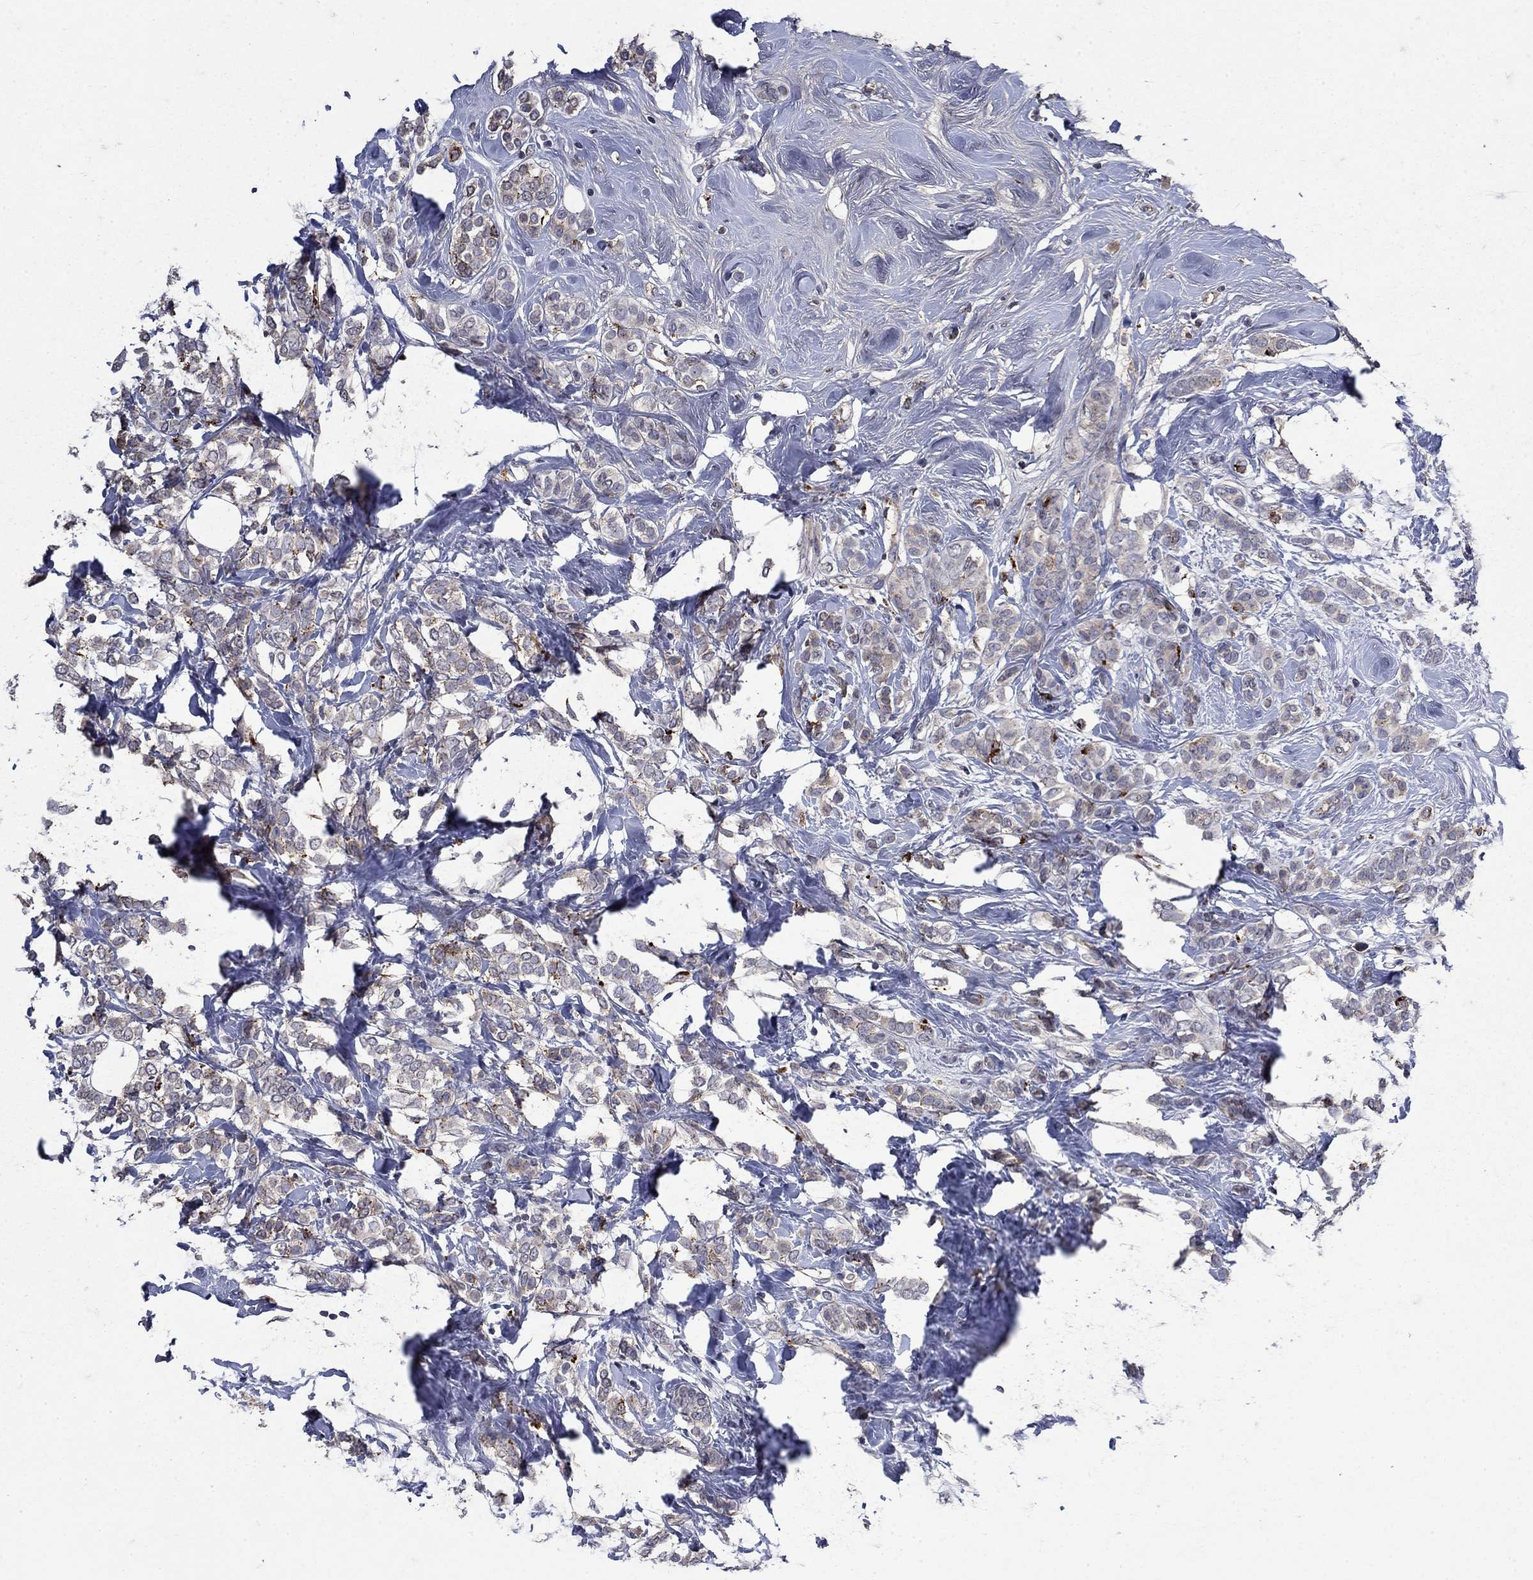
{"staining": {"intensity": "negative", "quantity": "none", "location": "none"}, "tissue": "breast cancer", "cell_type": "Tumor cells", "image_type": "cancer", "snomed": [{"axis": "morphology", "description": "Lobular carcinoma"}, {"axis": "topography", "description": "Breast"}], "caption": "DAB immunohistochemical staining of breast lobular carcinoma displays no significant expression in tumor cells. The staining is performed using DAB brown chromogen with nuclei counter-stained in using hematoxylin.", "gene": "NPC2", "patient": {"sex": "female", "age": 49}}